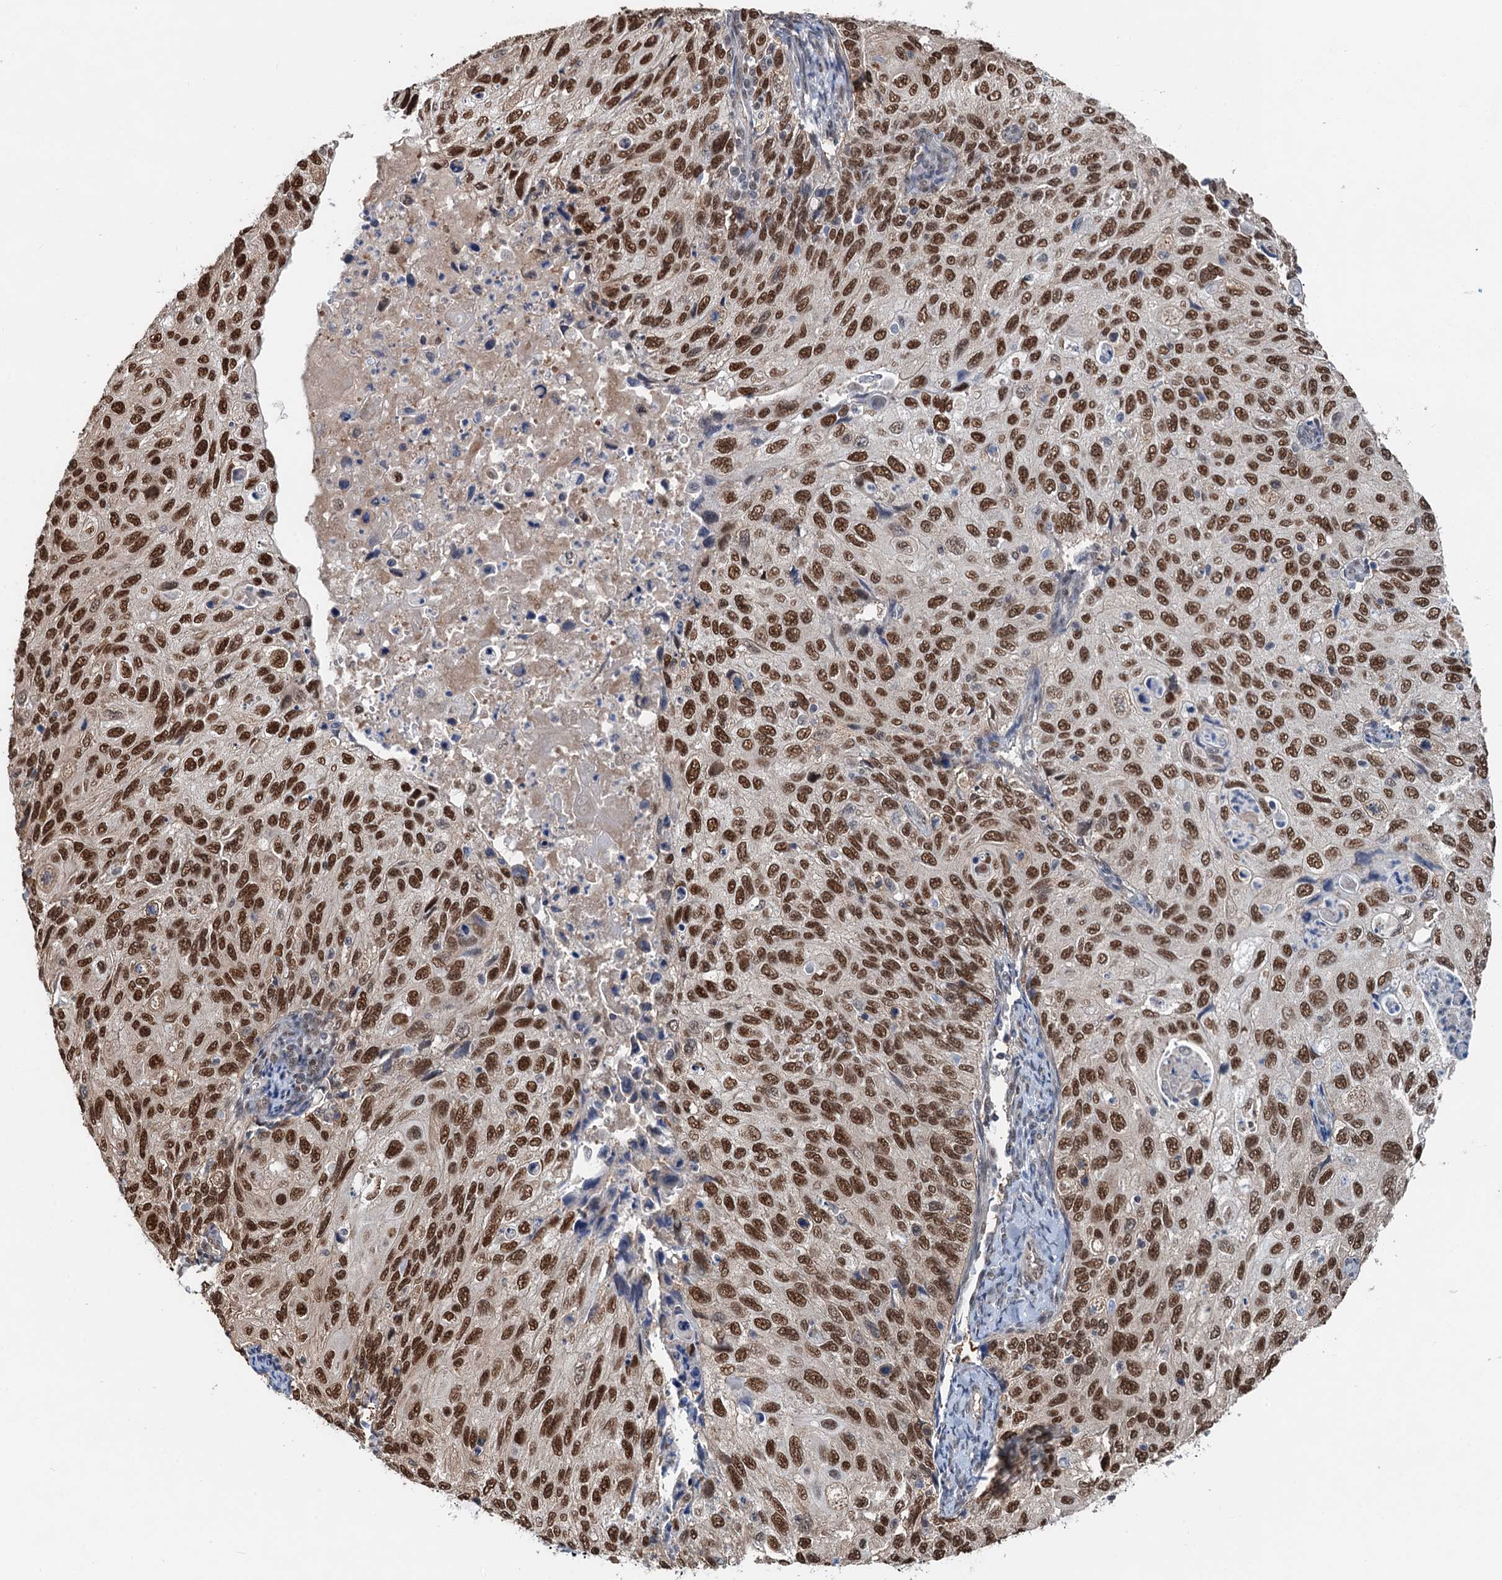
{"staining": {"intensity": "strong", "quantity": ">75%", "location": "nuclear"}, "tissue": "cervical cancer", "cell_type": "Tumor cells", "image_type": "cancer", "snomed": [{"axis": "morphology", "description": "Squamous cell carcinoma, NOS"}, {"axis": "topography", "description": "Cervix"}], "caption": "Protein analysis of cervical cancer tissue demonstrates strong nuclear staining in approximately >75% of tumor cells. Immunohistochemistry (ihc) stains the protein of interest in brown and the nuclei are stained blue.", "gene": "CFDP1", "patient": {"sex": "female", "age": 70}}